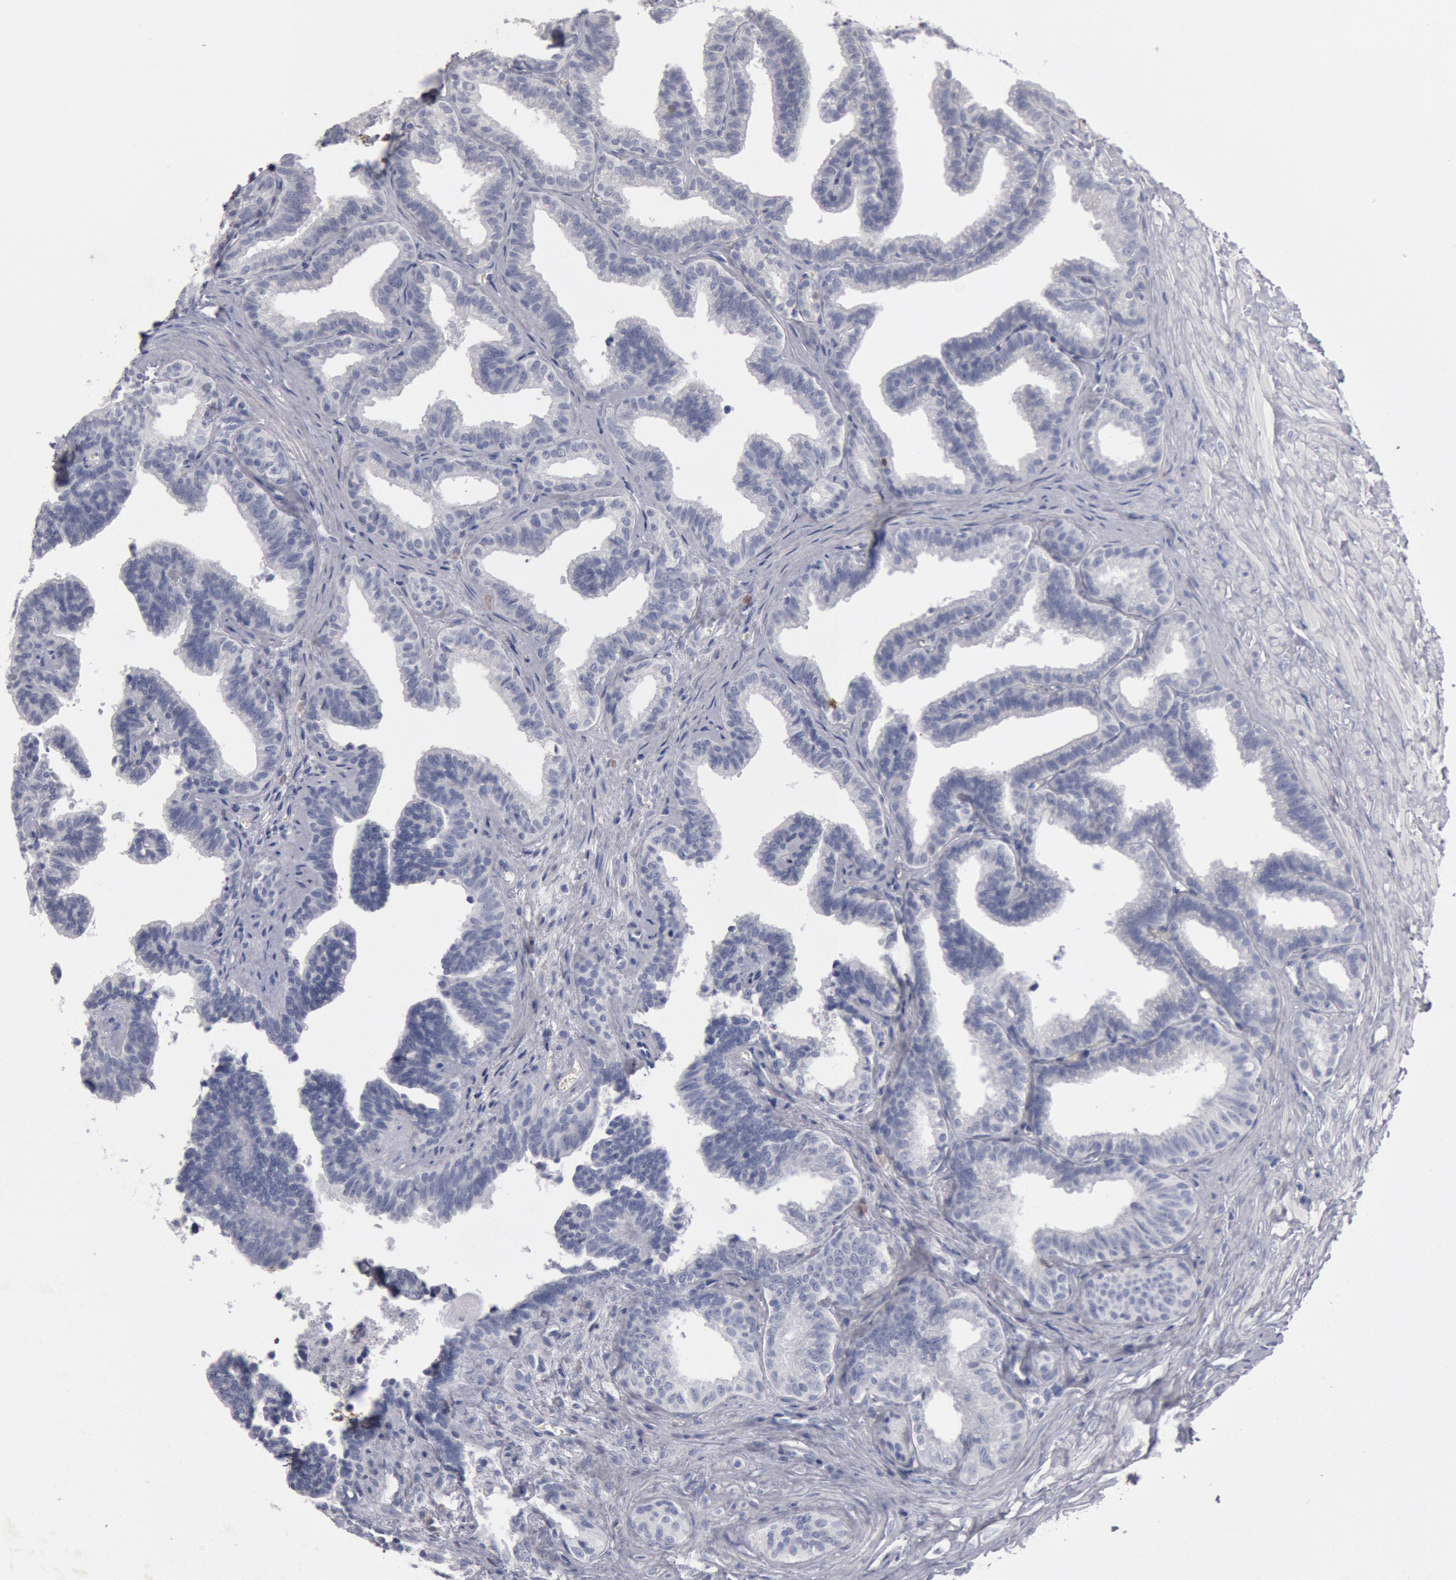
{"staining": {"intensity": "negative", "quantity": "none", "location": "none"}, "tissue": "seminal vesicle", "cell_type": "Glandular cells", "image_type": "normal", "snomed": [{"axis": "morphology", "description": "Normal tissue, NOS"}, {"axis": "topography", "description": "Seminal veicle"}], "caption": "A photomicrograph of human seminal vesicle is negative for staining in glandular cells.", "gene": "FOXA2", "patient": {"sex": "male", "age": 26}}